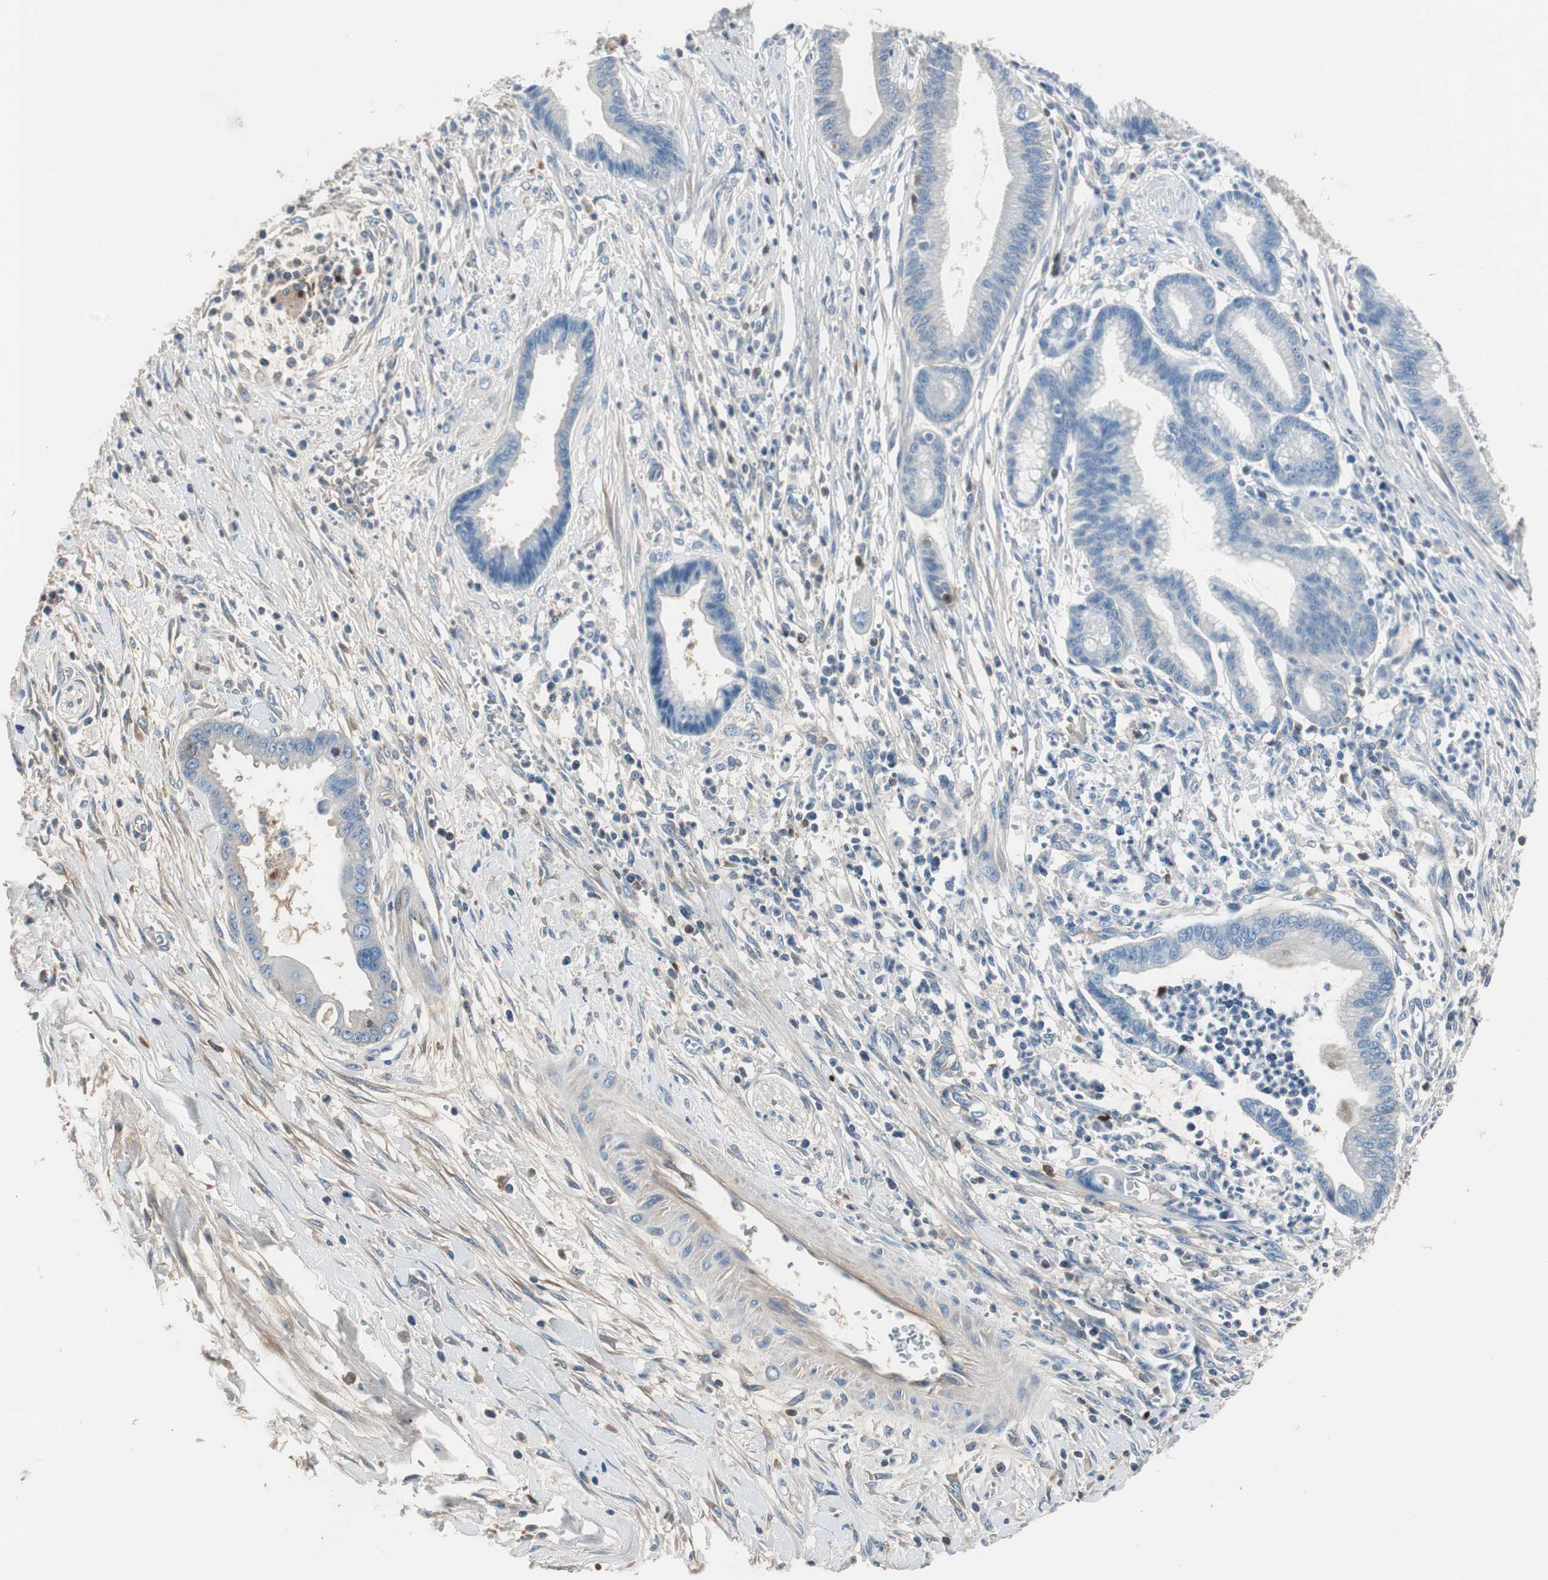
{"staining": {"intensity": "negative", "quantity": "none", "location": "none"}, "tissue": "pancreatic cancer", "cell_type": "Tumor cells", "image_type": "cancer", "snomed": [{"axis": "morphology", "description": "Adenocarcinoma, NOS"}, {"axis": "topography", "description": "Pancreas"}], "caption": "Tumor cells show no significant staining in adenocarcinoma (pancreatic).", "gene": "SERPINF1", "patient": {"sex": "male", "age": 59}}